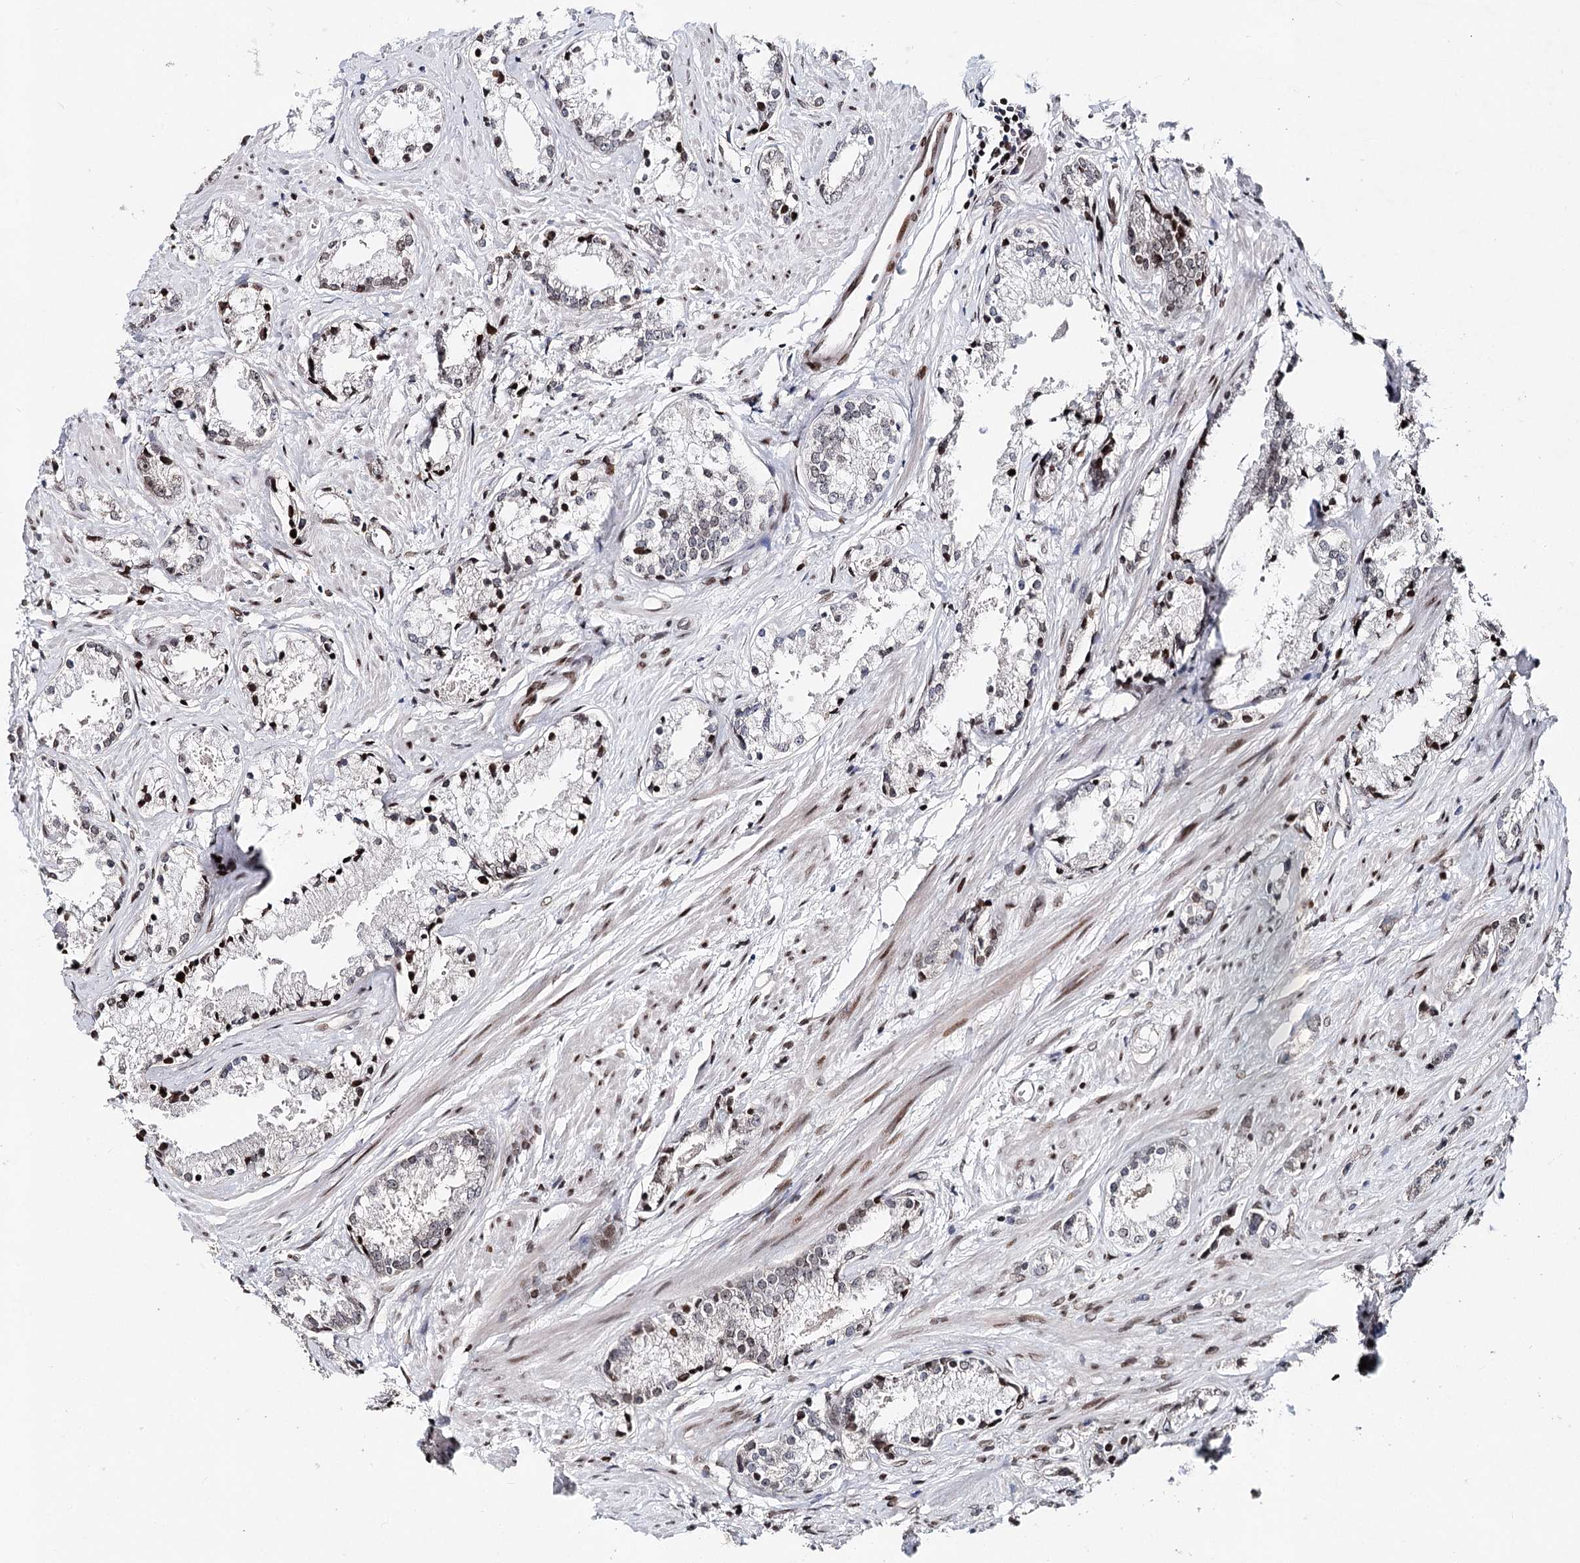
{"staining": {"intensity": "moderate", "quantity": "25%-75%", "location": "nuclear"}, "tissue": "prostate cancer", "cell_type": "Tumor cells", "image_type": "cancer", "snomed": [{"axis": "morphology", "description": "Adenocarcinoma, High grade"}, {"axis": "topography", "description": "Prostate"}], "caption": "There is medium levels of moderate nuclear staining in tumor cells of prostate high-grade adenocarcinoma, as demonstrated by immunohistochemical staining (brown color).", "gene": "FRMD4A", "patient": {"sex": "male", "age": 66}}